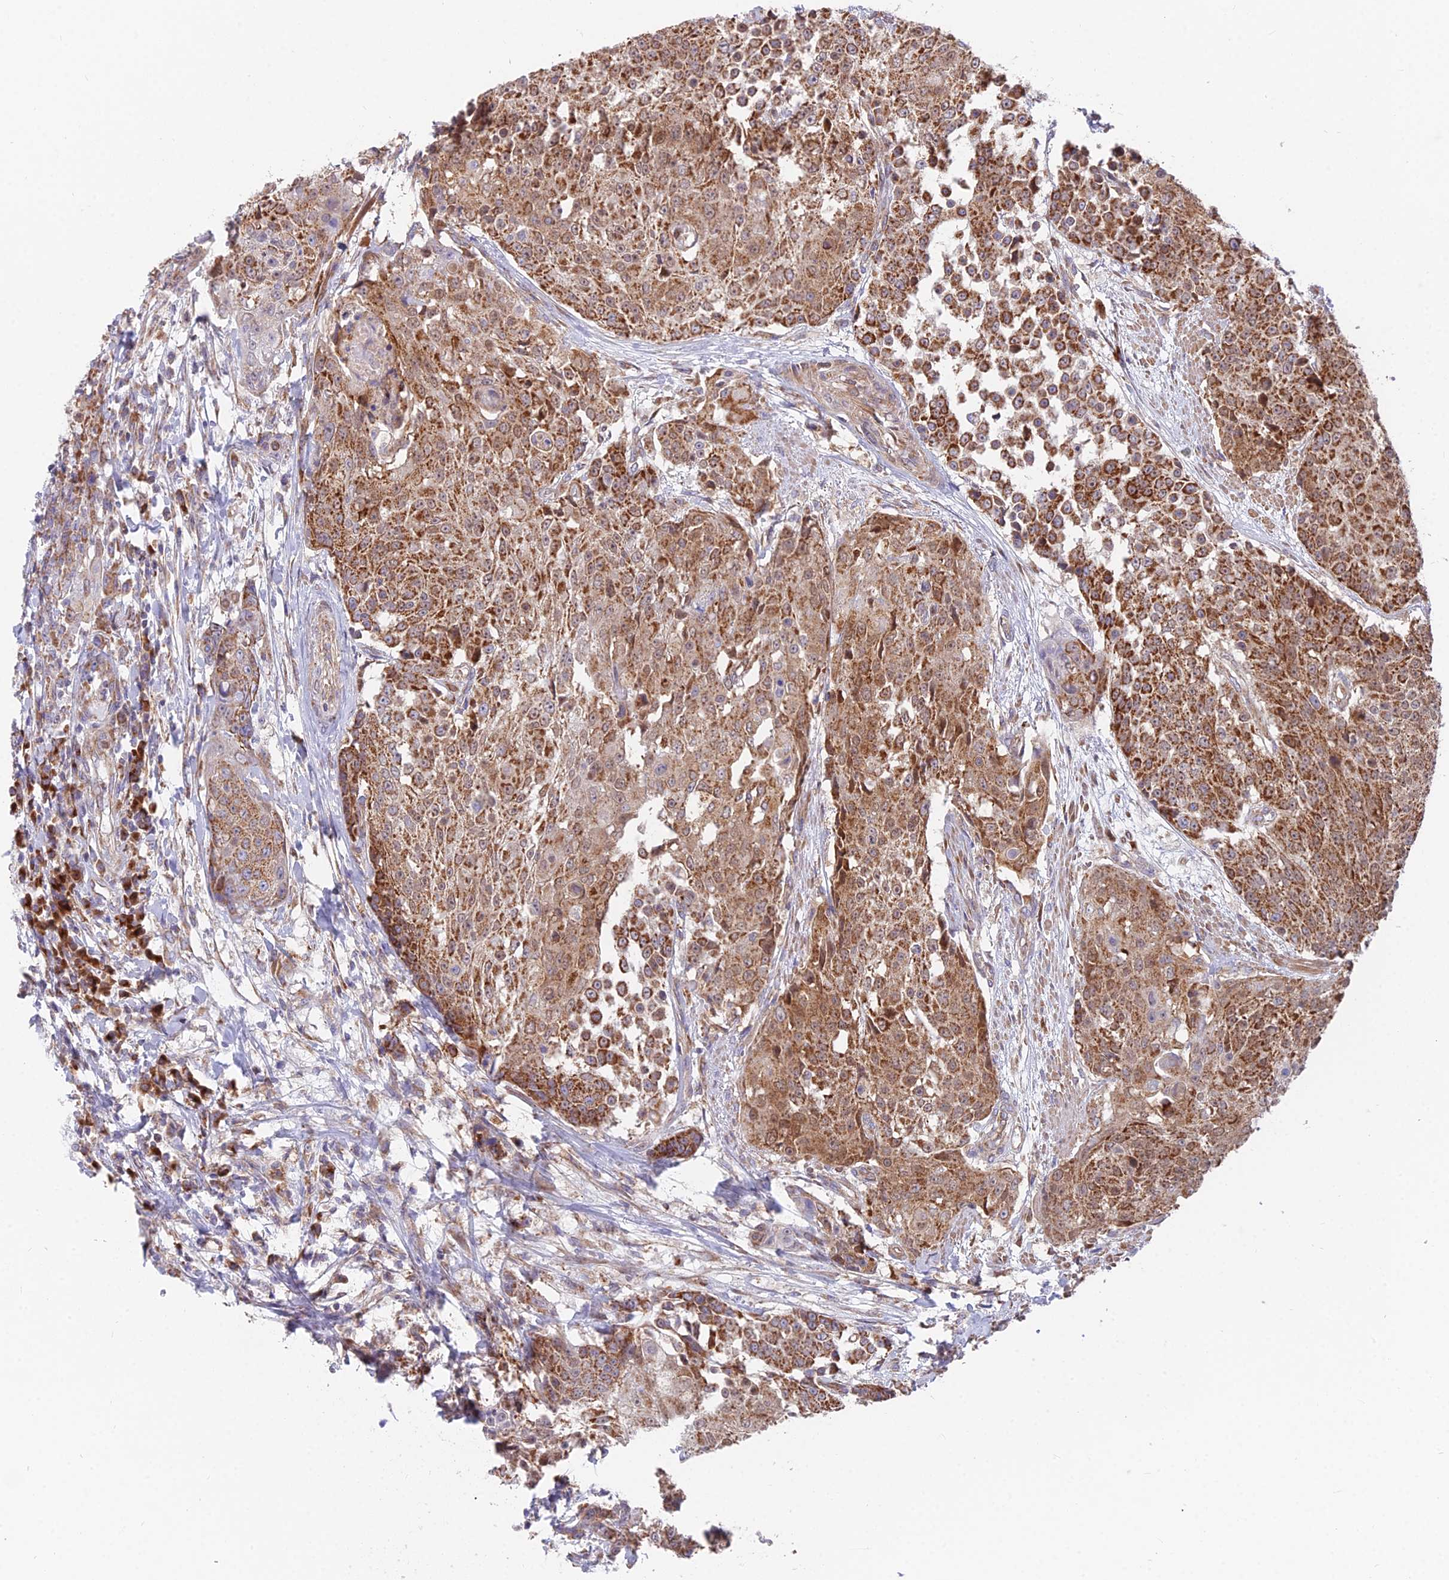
{"staining": {"intensity": "moderate", "quantity": ">75%", "location": "cytoplasmic/membranous"}, "tissue": "urothelial cancer", "cell_type": "Tumor cells", "image_type": "cancer", "snomed": [{"axis": "morphology", "description": "Urothelial carcinoma, High grade"}, {"axis": "topography", "description": "Urinary bladder"}], "caption": "Protein staining of urothelial cancer tissue demonstrates moderate cytoplasmic/membranous positivity in approximately >75% of tumor cells.", "gene": "TBC1D20", "patient": {"sex": "female", "age": 63}}